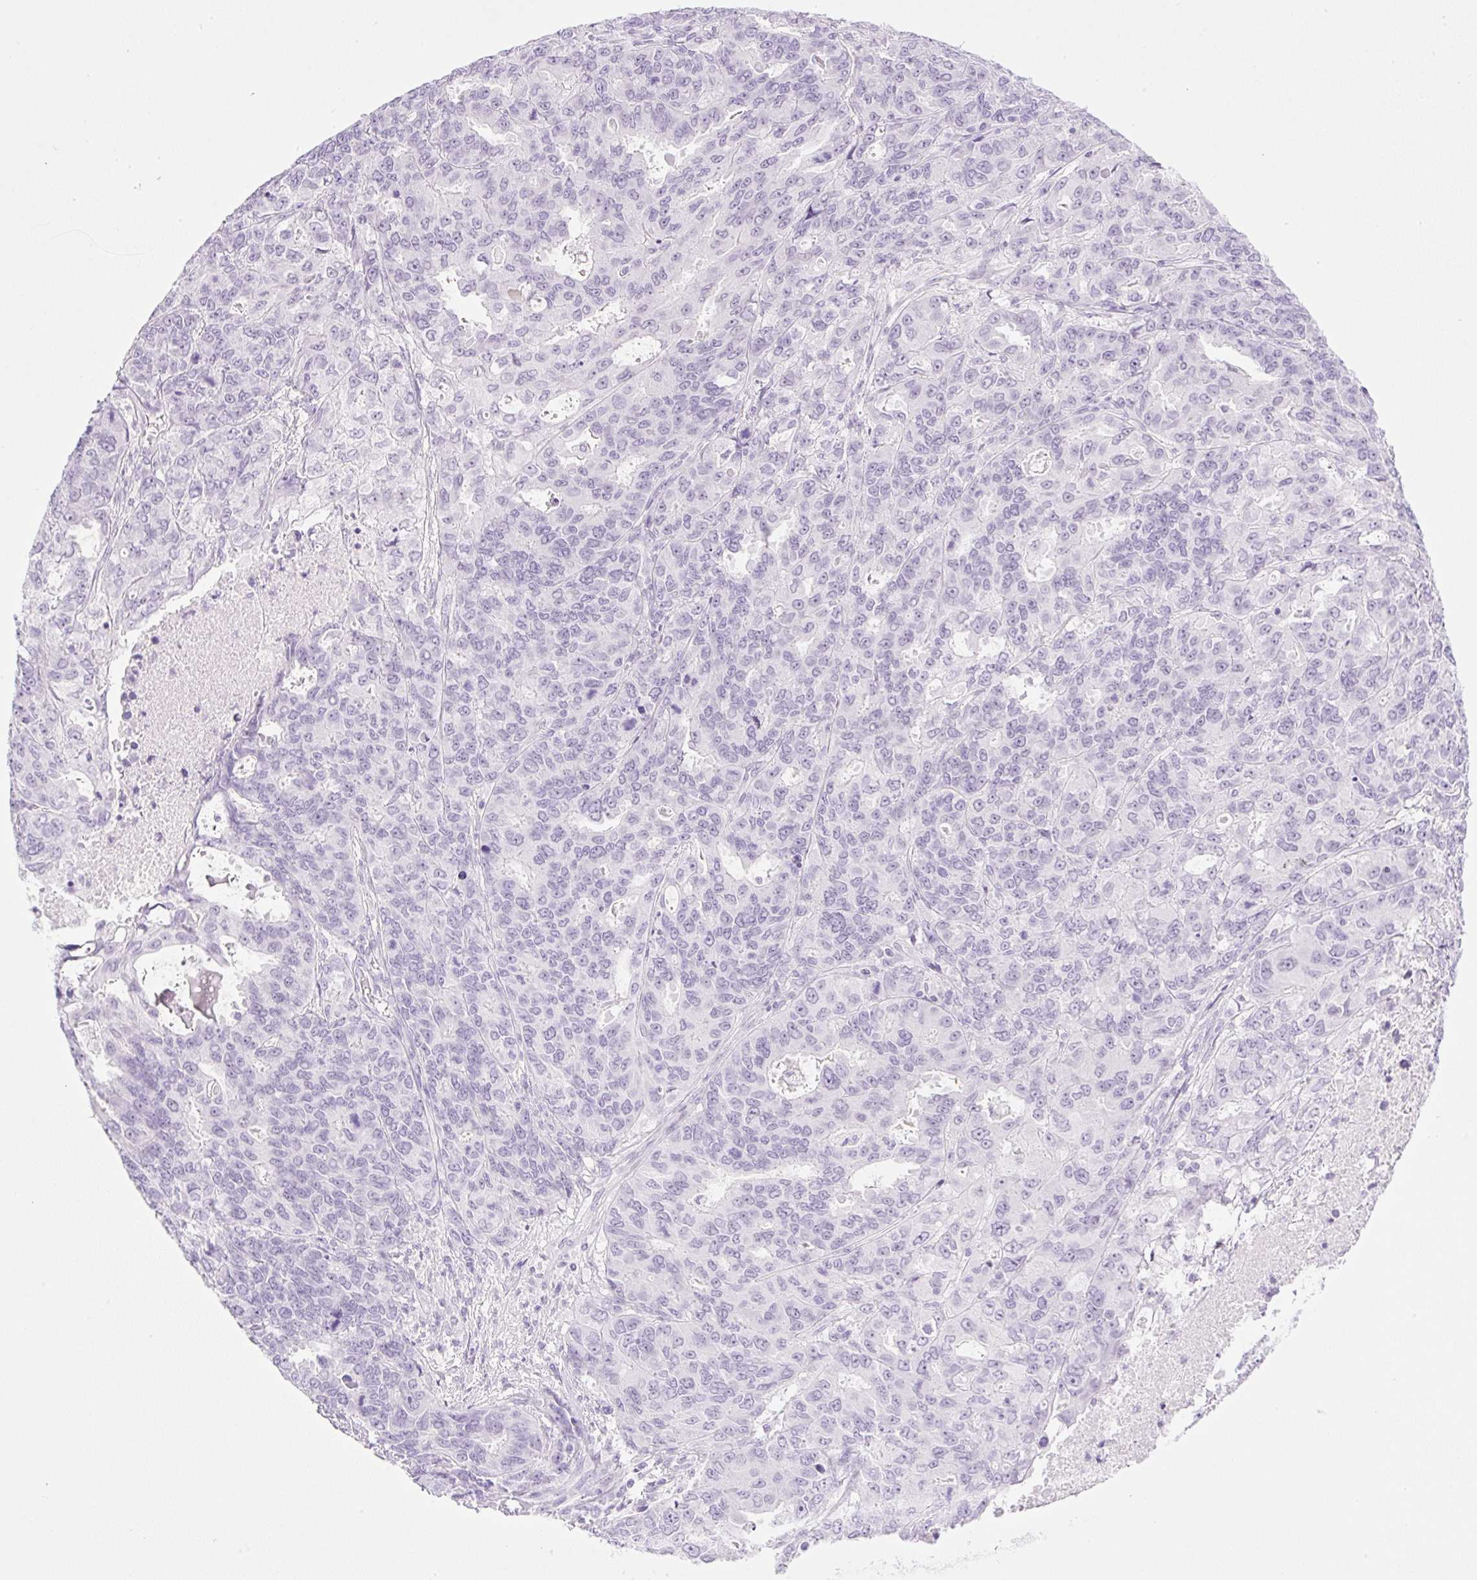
{"staining": {"intensity": "negative", "quantity": "none", "location": "none"}, "tissue": "endometrial cancer", "cell_type": "Tumor cells", "image_type": "cancer", "snomed": [{"axis": "morphology", "description": "Adenocarcinoma, NOS"}, {"axis": "topography", "description": "Uterus"}], "caption": "IHC histopathology image of endometrial cancer (adenocarcinoma) stained for a protein (brown), which shows no positivity in tumor cells.", "gene": "SPRR4", "patient": {"sex": "female", "age": 79}}